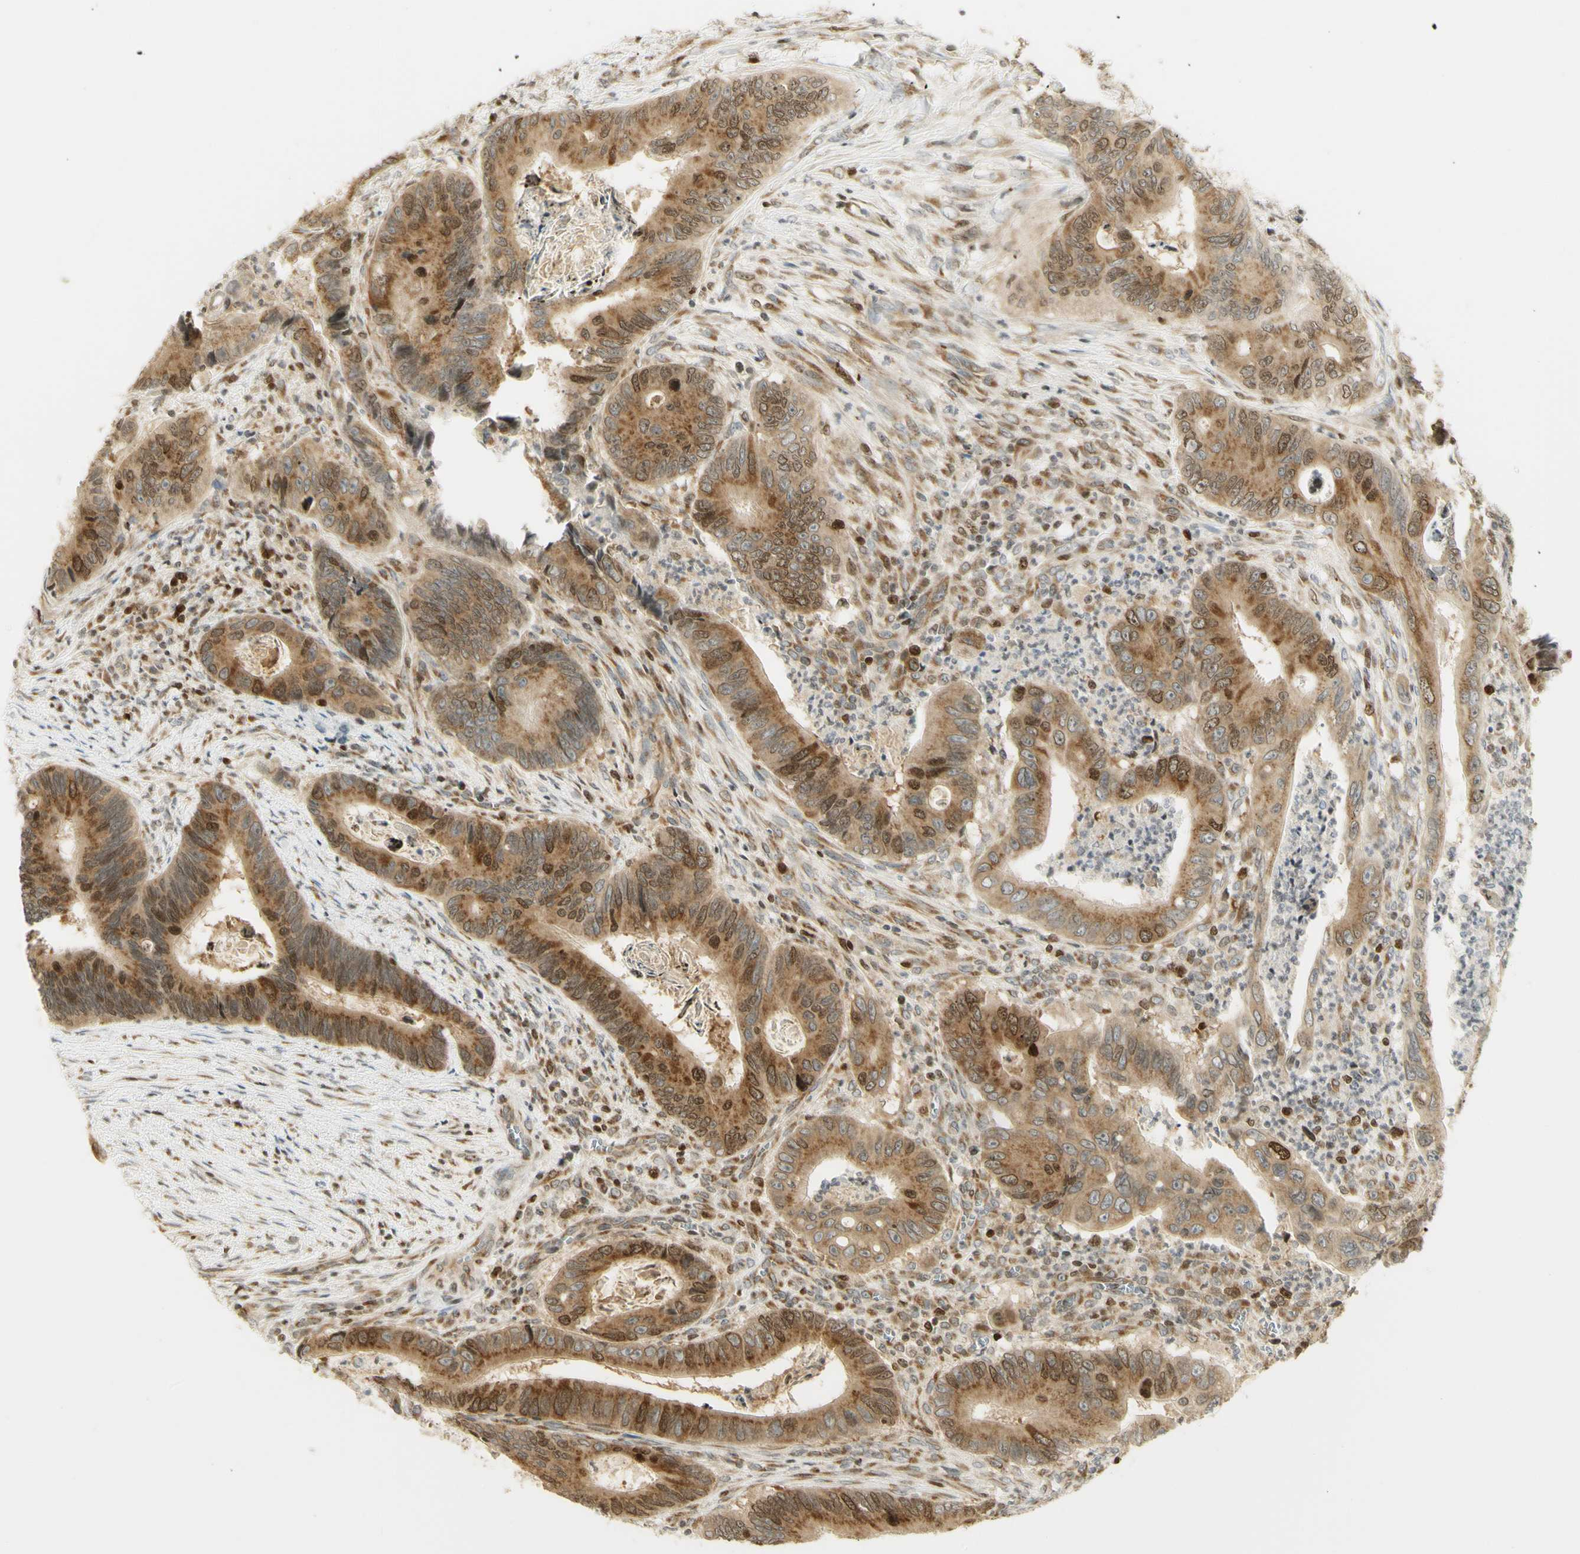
{"staining": {"intensity": "moderate", "quantity": ">75%", "location": "cytoplasmic/membranous,nuclear"}, "tissue": "colorectal cancer", "cell_type": "Tumor cells", "image_type": "cancer", "snomed": [{"axis": "morphology", "description": "Inflammation, NOS"}, {"axis": "morphology", "description": "Adenocarcinoma, NOS"}, {"axis": "topography", "description": "Colon"}], "caption": "Immunohistochemical staining of colorectal cancer (adenocarcinoma) reveals medium levels of moderate cytoplasmic/membranous and nuclear positivity in about >75% of tumor cells.", "gene": "KIF11", "patient": {"sex": "male", "age": 72}}